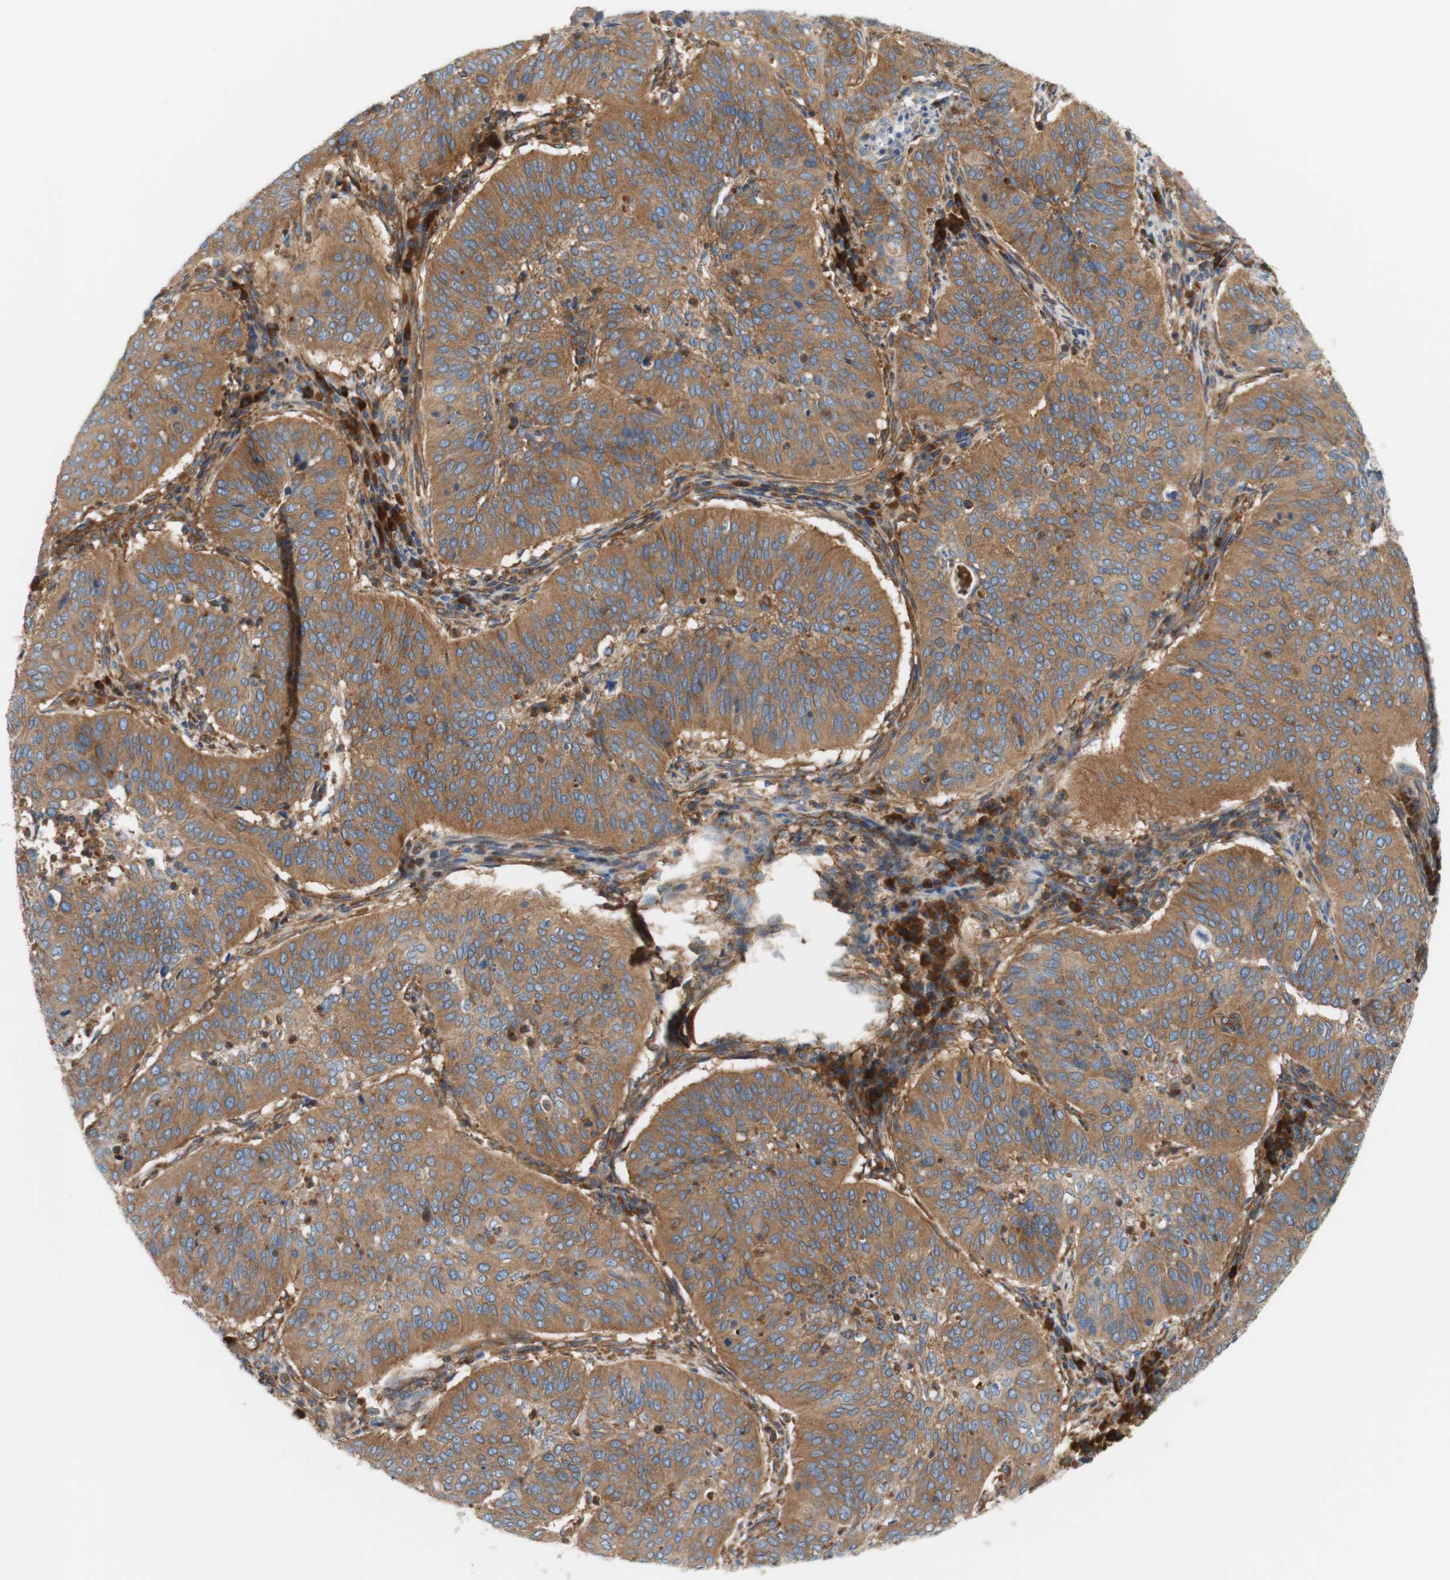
{"staining": {"intensity": "moderate", "quantity": ">75%", "location": "cytoplasmic/membranous"}, "tissue": "cervical cancer", "cell_type": "Tumor cells", "image_type": "cancer", "snomed": [{"axis": "morphology", "description": "Normal tissue, NOS"}, {"axis": "morphology", "description": "Squamous cell carcinoma, NOS"}, {"axis": "topography", "description": "Cervix"}], "caption": "Immunohistochemical staining of human squamous cell carcinoma (cervical) demonstrates moderate cytoplasmic/membranous protein positivity in approximately >75% of tumor cells. (Stains: DAB (3,3'-diaminobenzidine) in brown, nuclei in blue, Microscopy: brightfield microscopy at high magnification).", "gene": "STOM", "patient": {"sex": "female", "age": 39}}